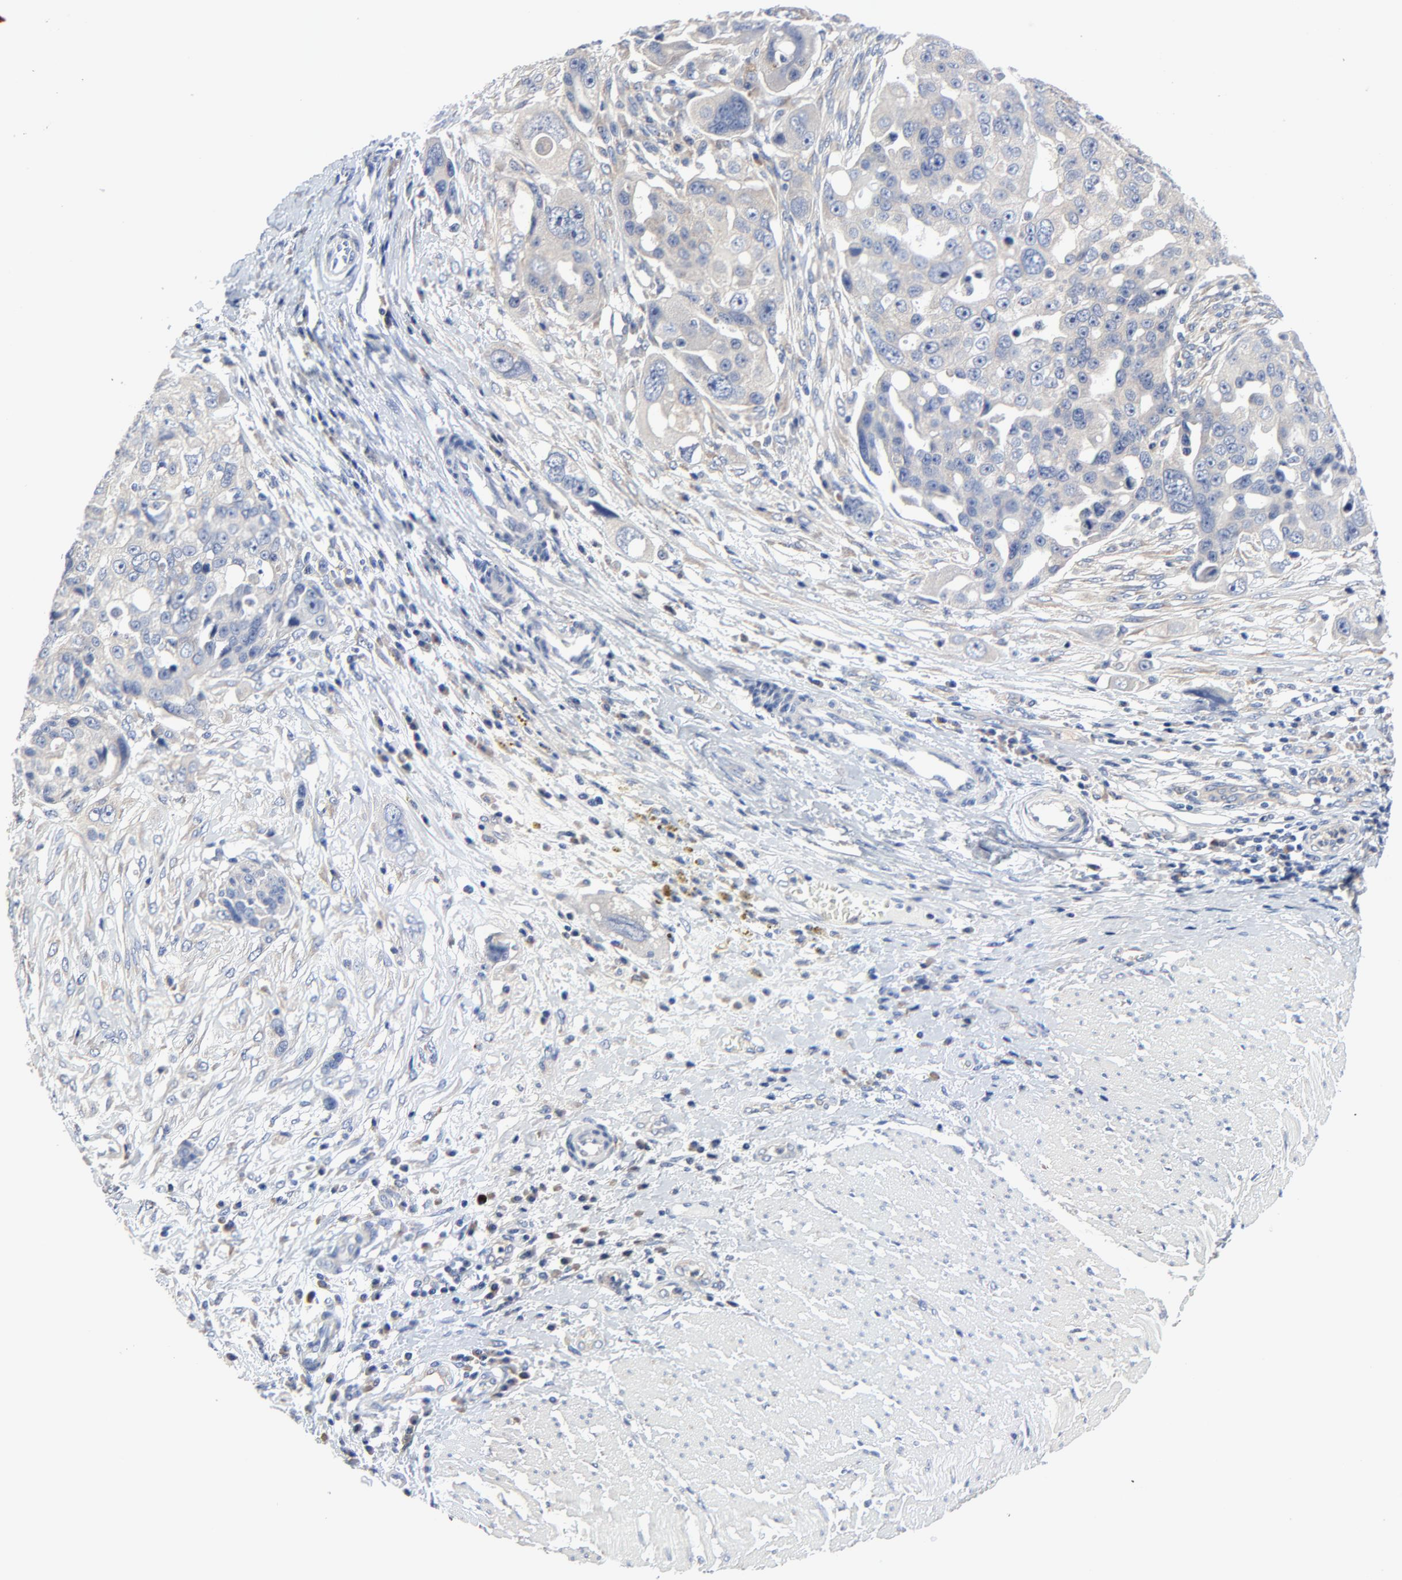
{"staining": {"intensity": "weak", "quantity": "<25%", "location": "cytoplasmic/membranous"}, "tissue": "ovarian cancer", "cell_type": "Tumor cells", "image_type": "cancer", "snomed": [{"axis": "morphology", "description": "Carcinoma, endometroid"}, {"axis": "topography", "description": "Ovary"}], "caption": "Tumor cells show no significant positivity in ovarian endometroid carcinoma. The staining is performed using DAB (3,3'-diaminobenzidine) brown chromogen with nuclei counter-stained in using hematoxylin.", "gene": "VAV2", "patient": {"sex": "female", "age": 75}}